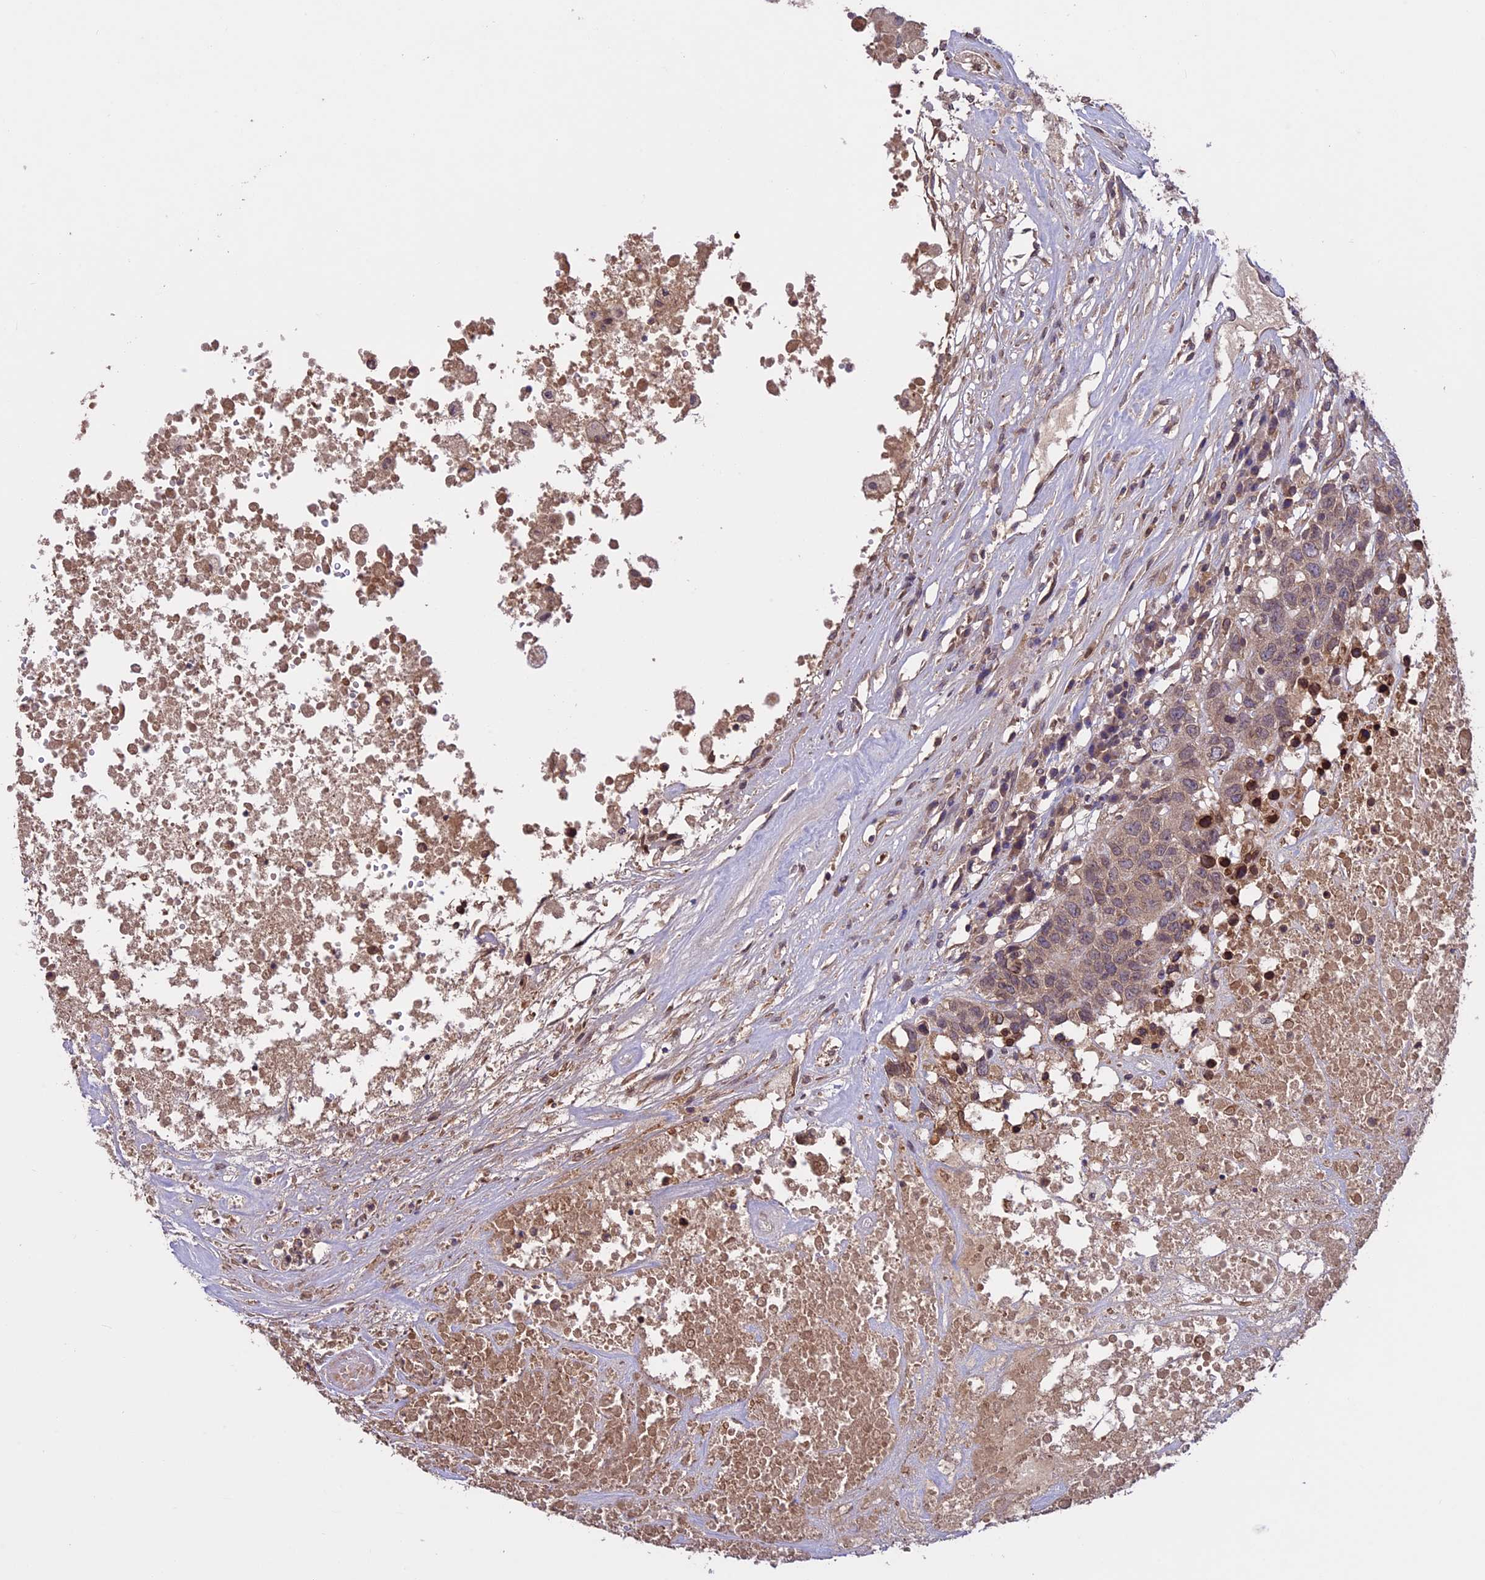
{"staining": {"intensity": "weak", "quantity": ">75%", "location": "cytoplasmic/membranous"}, "tissue": "head and neck cancer", "cell_type": "Tumor cells", "image_type": "cancer", "snomed": [{"axis": "morphology", "description": "Squamous cell carcinoma, NOS"}, {"axis": "topography", "description": "Head-Neck"}], "caption": "Protein staining of head and neck squamous cell carcinoma tissue shows weak cytoplasmic/membranous expression in about >75% of tumor cells. The staining is performed using DAB (3,3'-diaminobenzidine) brown chromogen to label protein expression. The nuclei are counter-stained blue using hematoxylin.", "gene": "CCDC125", "patient": {"sex": "male", "age": 66}}